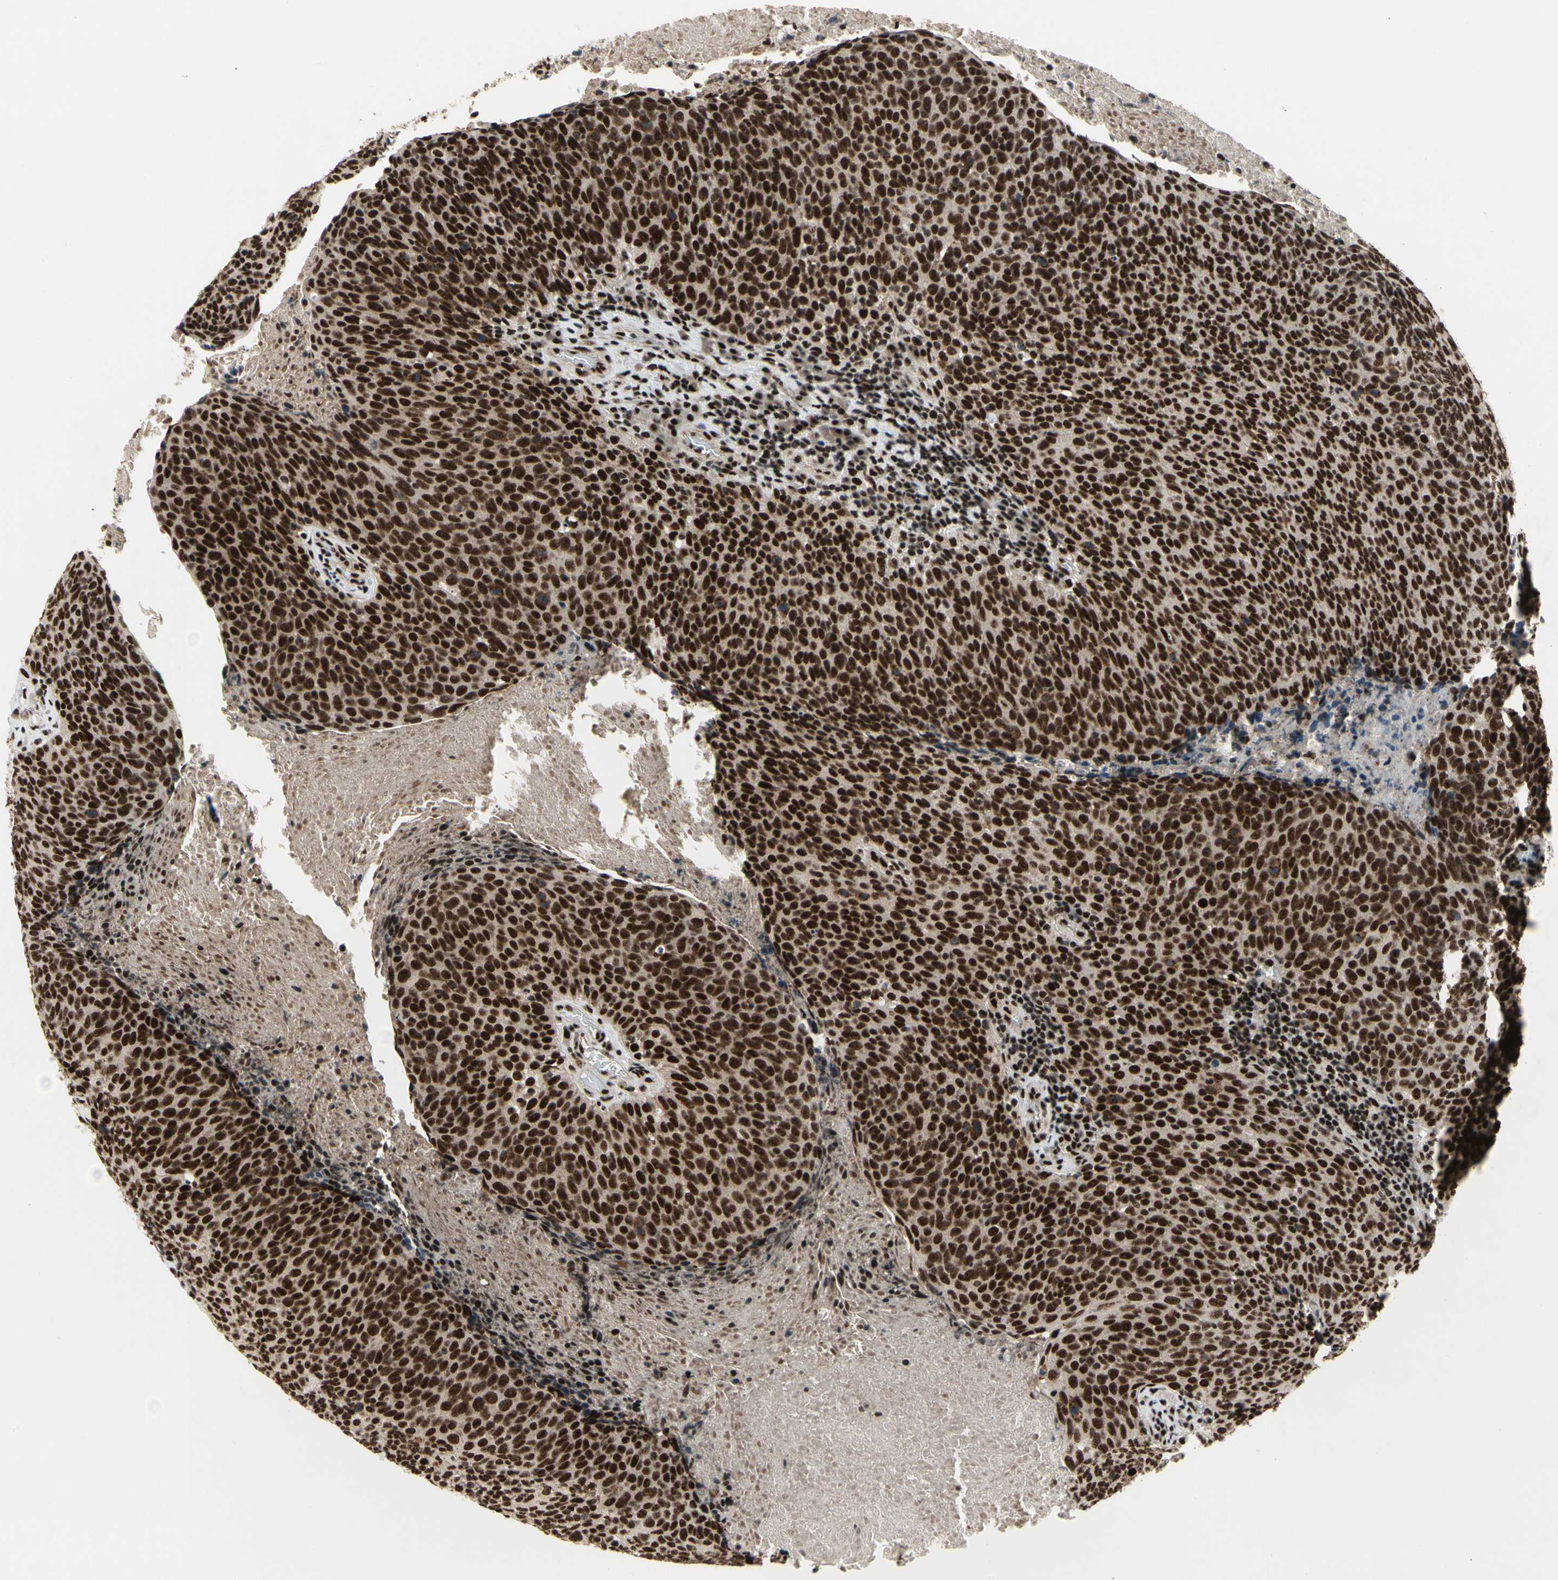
{"staining": {"intensity": "strong", "quantity": ">75%", "location": "nuclear"}, "tissue": "head and neck cancer", "cell_type": "Tumor cells", "image_type": "cancer", "snomed": [{"axis": "morphology", "description": "Squamous cell carcinoma, NOS"}, {"axis": "morphology", "description": "Squamous cell carcinoma, metastatic, NOS"}, {"axis": "topography", "description": "Lymph node"}, {"axis": "topography", "description": "Head-Neck"}], "caption": "Immunohistochemical staining of metastatic squamous cell carcinoma (head and neck) displays high levels of strong nuclear protein expression in about >75% of tumor cells.", "gene": "SRSF11", "patient": {"sex": "male", "age": 62}}